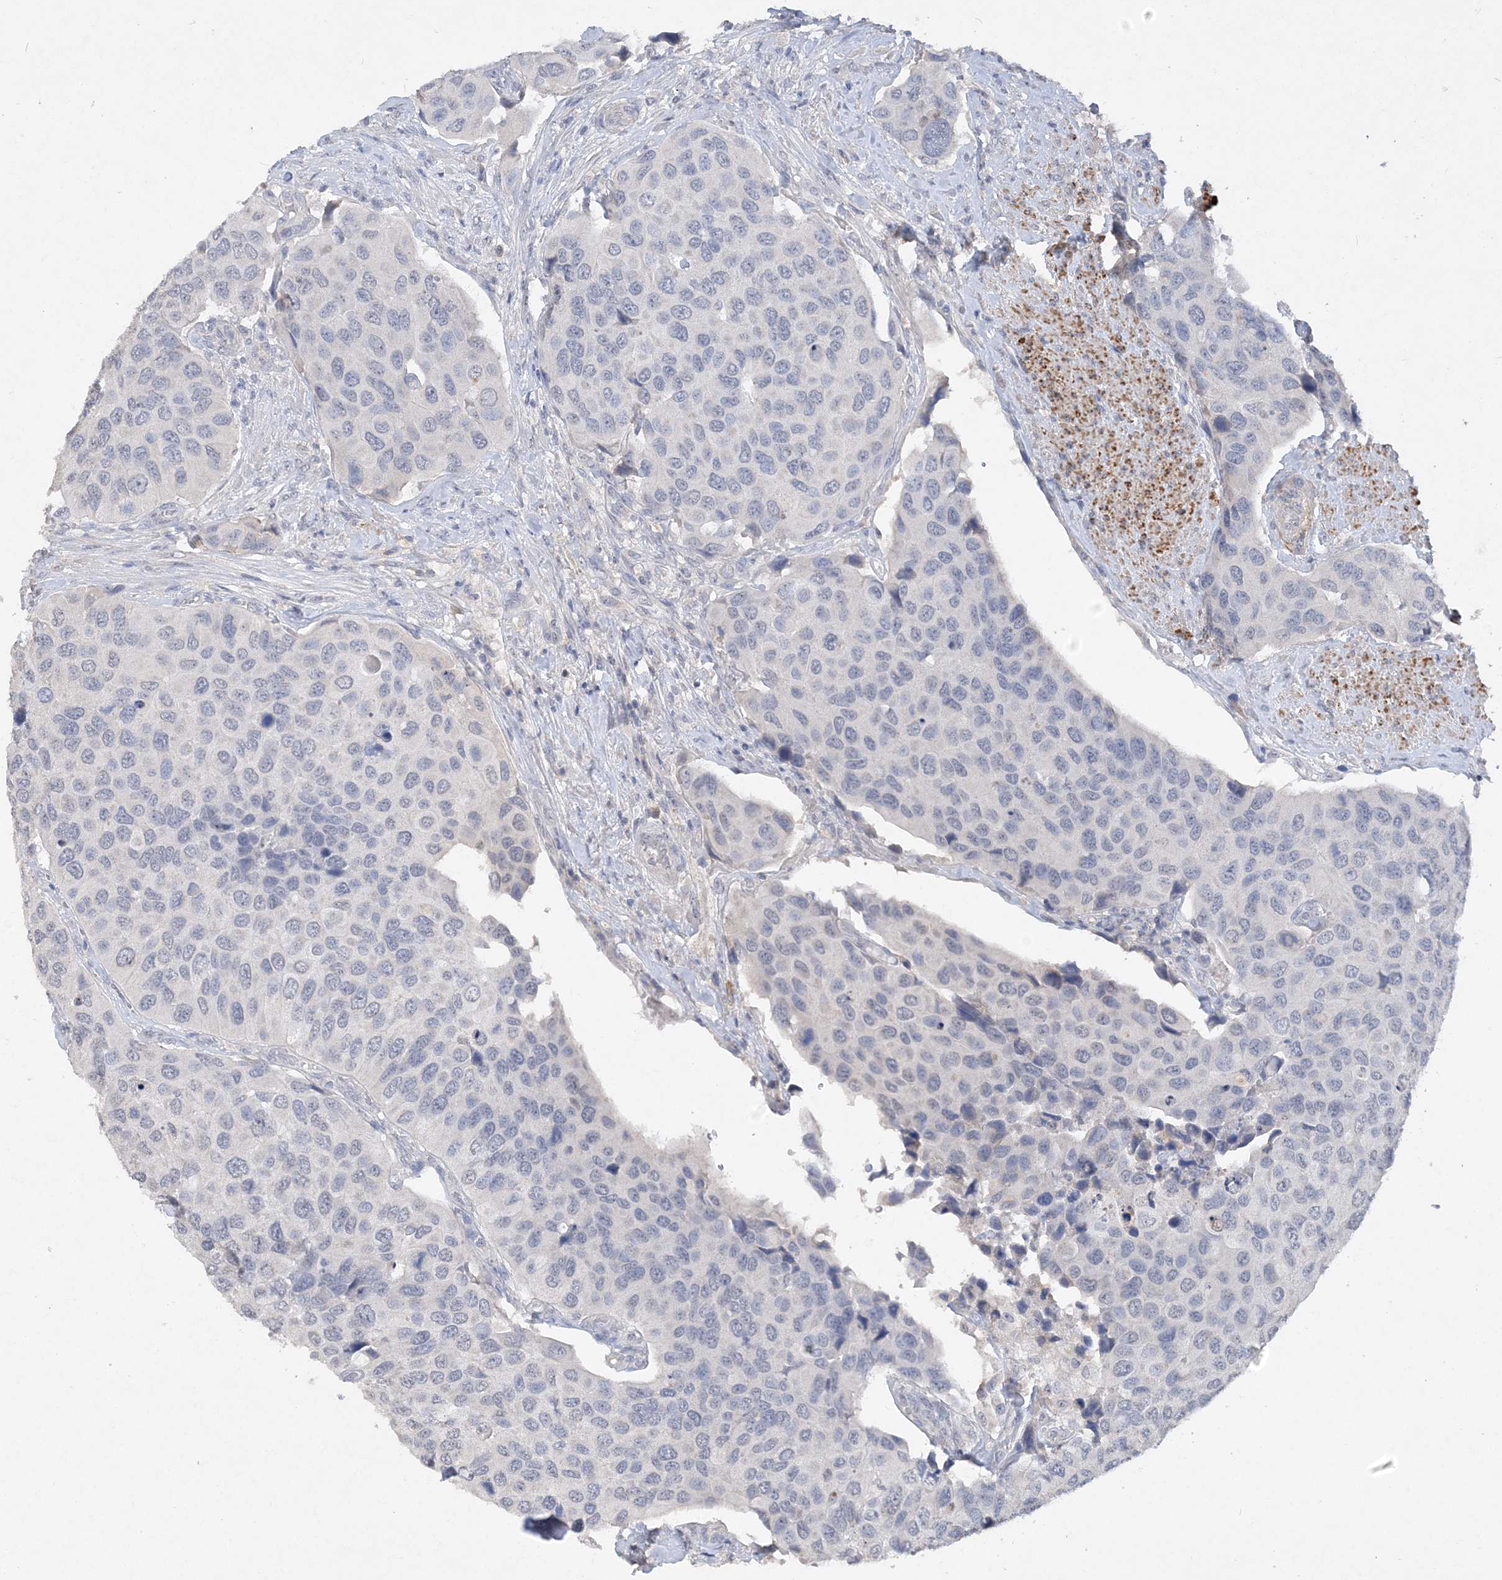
{"staining": {"intensity": "negative", "quantity": "none", "location": "none"}, "tissue": "urothelial cancer", "cell_type": "Tumor cells", "image_type": "cancer", "snomed": [{"axis": "morphology", "description": "Urothelial carcinoma, High grade"}, {"axis": "topography", "description": "Urinary bladder"}], "caption": "This is an IHC image of urothelial cancer. There is no expression in tumor cells.", "gene": "C11orf58", "patient": {"sex": "male", "age": 74}}